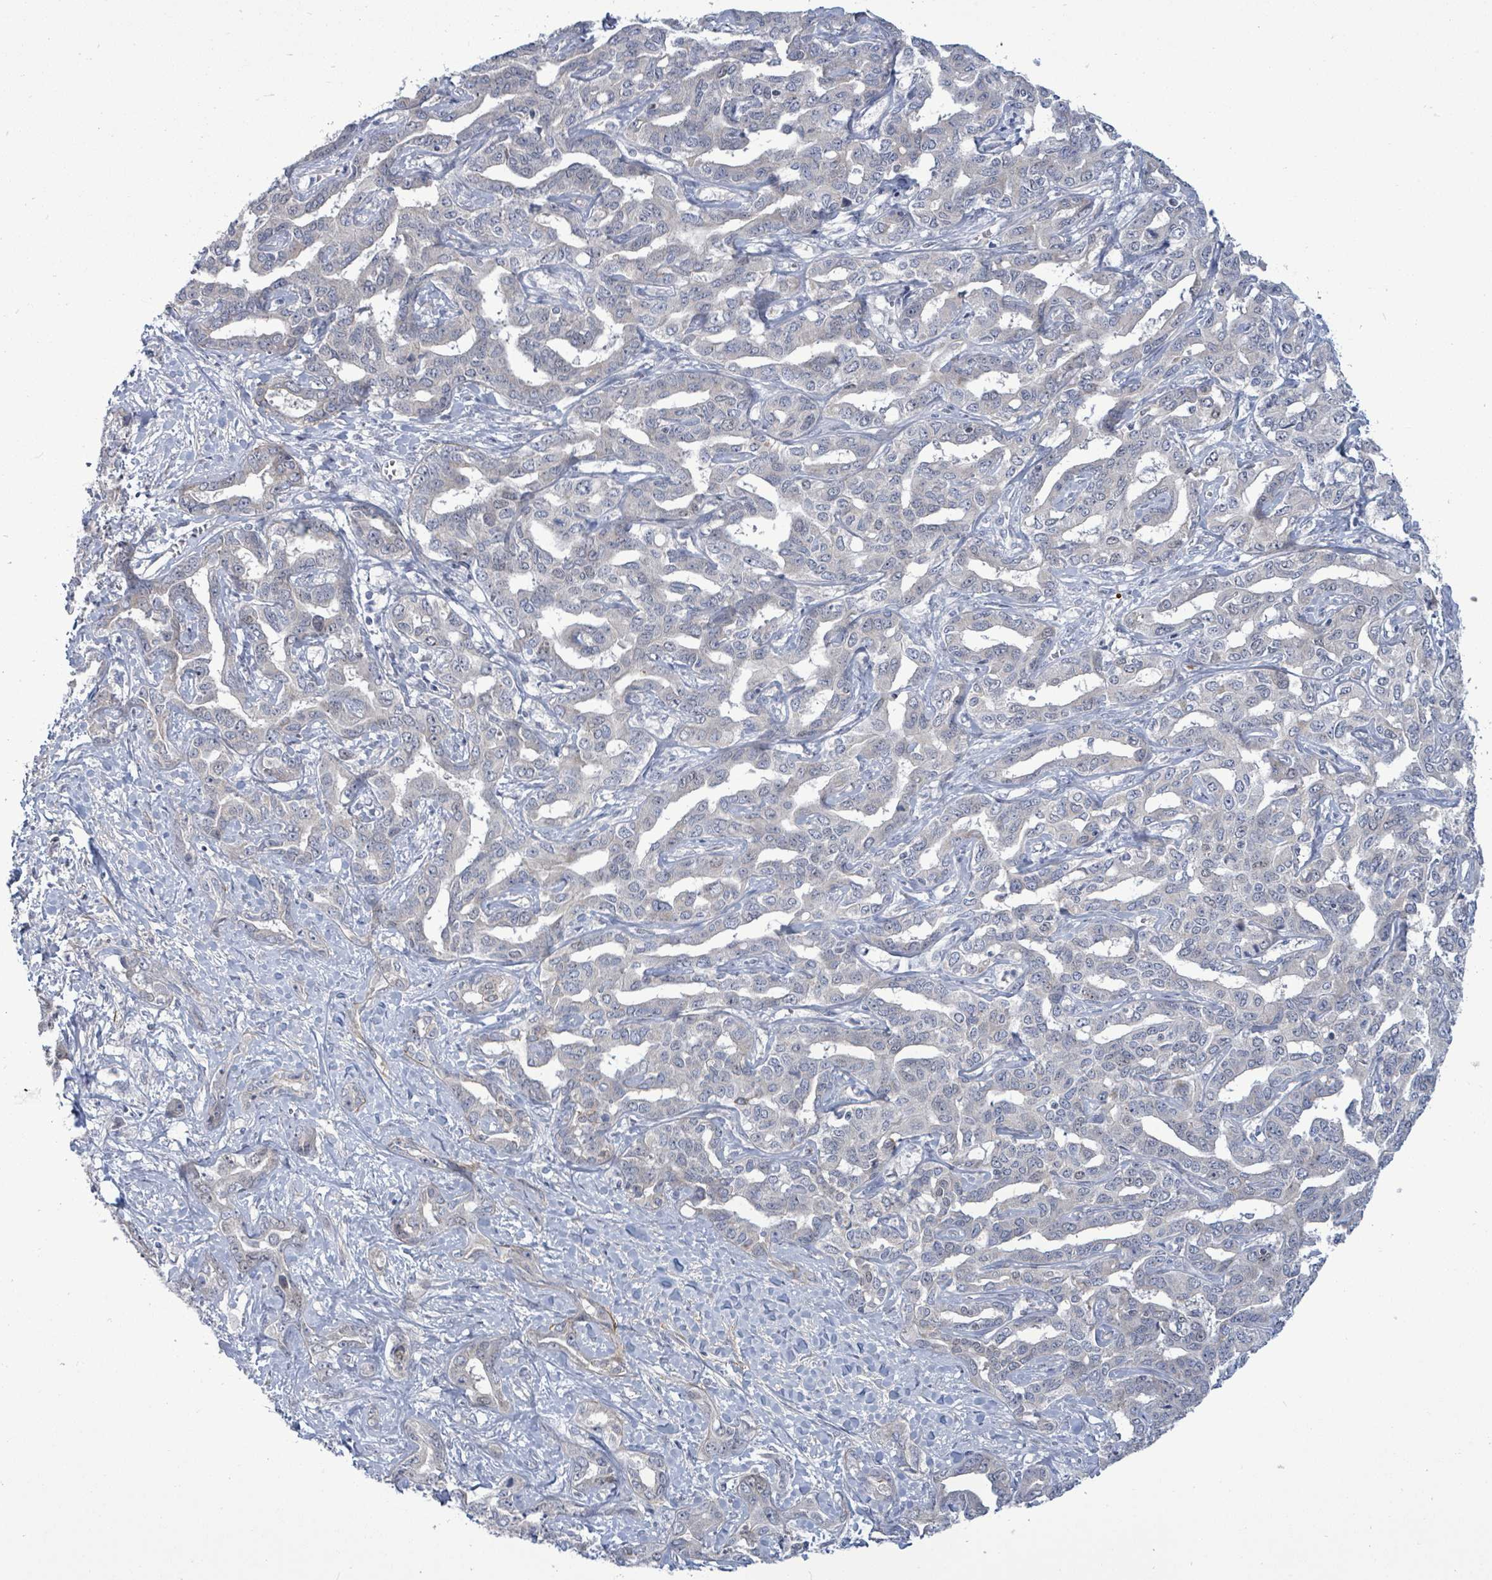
{"staining": {"intensity": "negative", "quantity": "none", "location": "none"}, "tissue": "liver cancer", "cell_type": "Tumor cells", "image_type": "cancer", "snomed": [{"axis": "morphology", "description": "Cholangiocarcinoma"}, {"axis": "topography", "description": "Liver"}], "caption": "This is a histopathology image of immunohistochemistry (IHC) staining of cholangiocarcinoma (liver), which shows no expression in tumor cells.", "gene": "ZFPM1", "patient": {"sex": "male", "age": 59}}